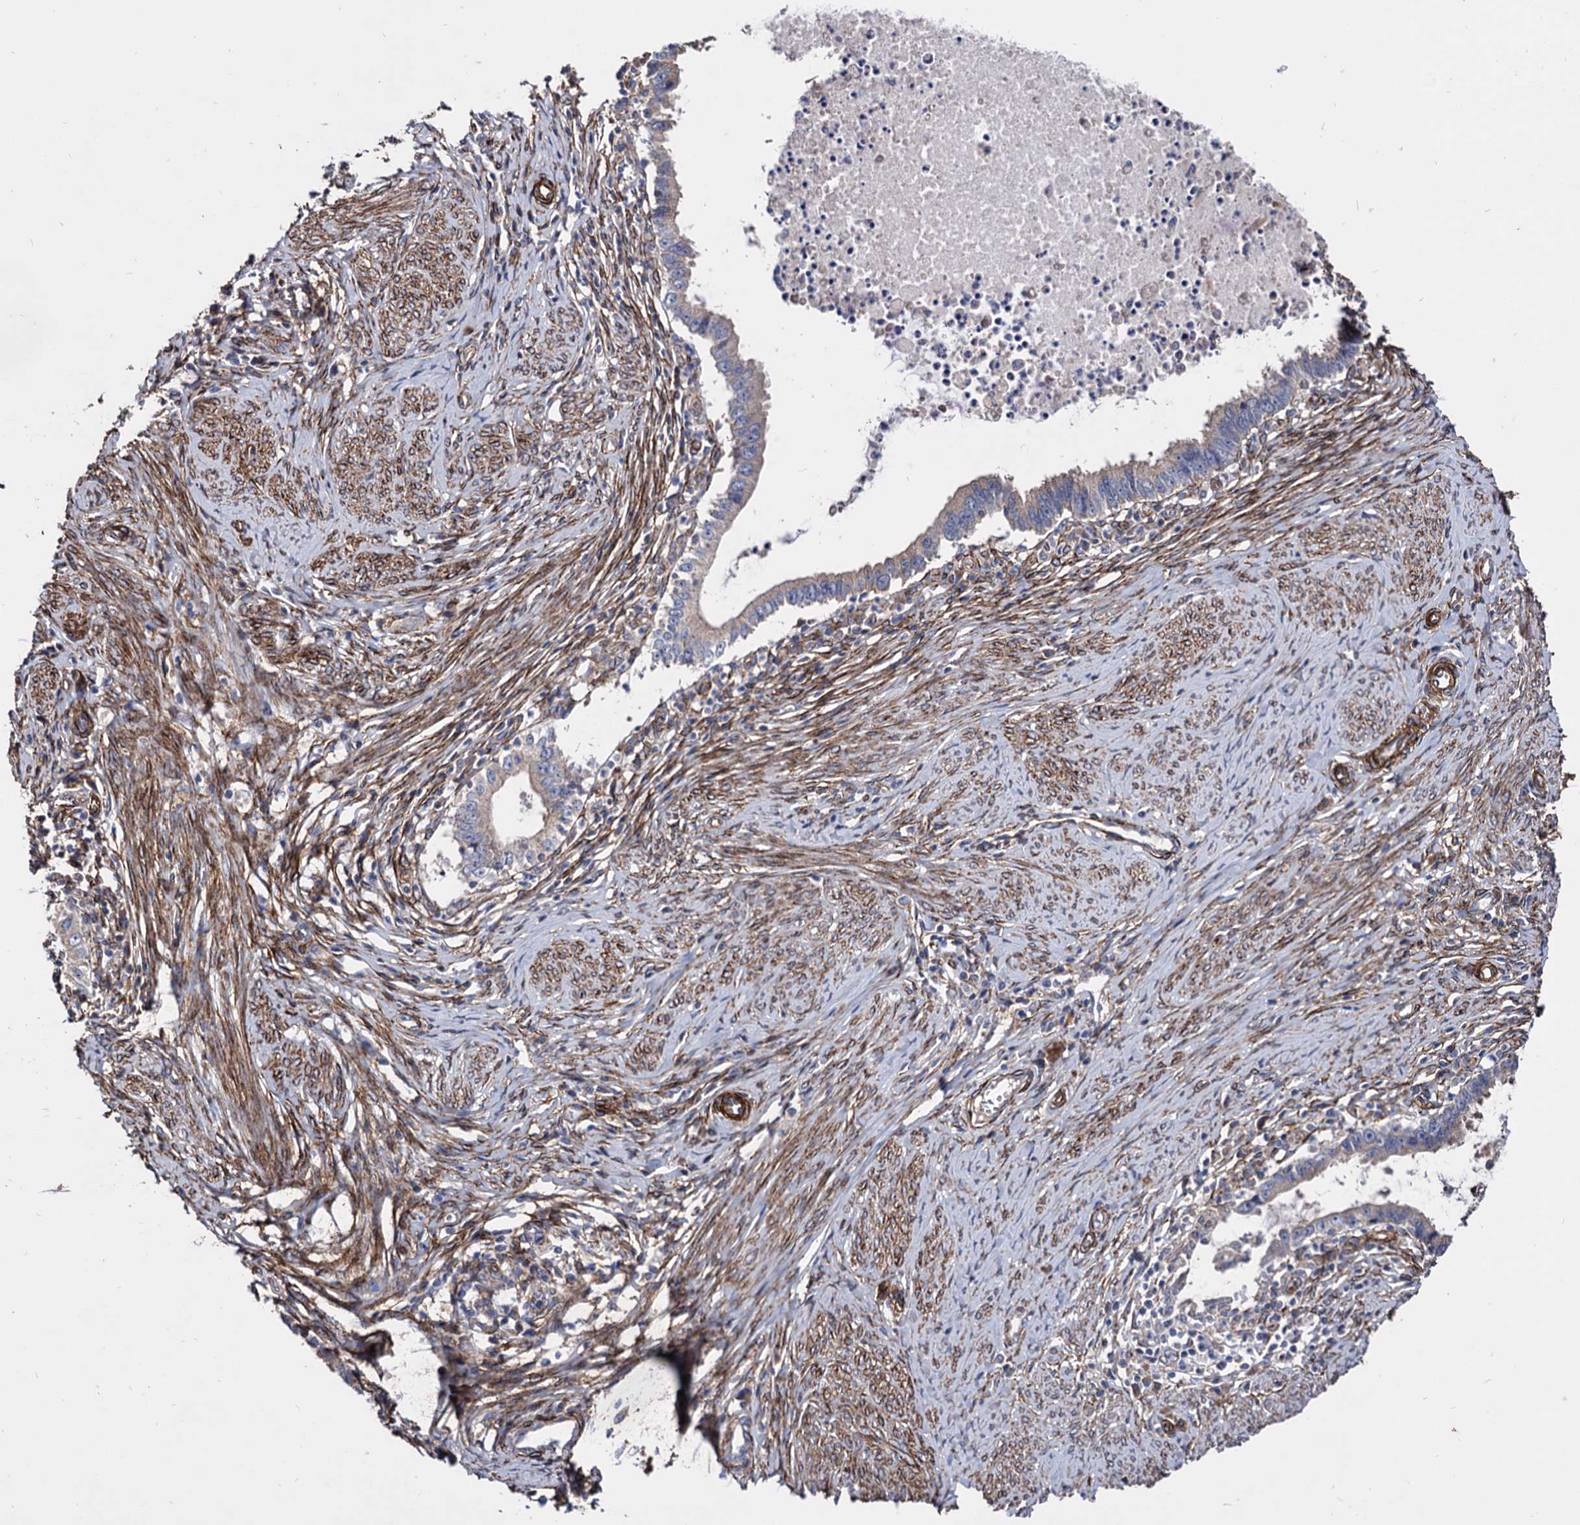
{"staining": {"intensity": "moderate", "quantity": "25%-75%", "location": "cytoplasmic/membranous"}, "tissue": "cervical cancer", "cell_type": "Tumor cells", "image_type": "cancer", "snomed": [{"axis": "morphology", "description": "Adenocarcinoma, NOS"}, {"axis": "topography", "description": "Cervix"}], "caption": "A brown stain shows moderate cytoplasmic/membranous expression of a protein in human adenocarcinoma (cervical) tumor cells.", "gene": "WDR11", "patient": {"sex": "female", "age": 36}}